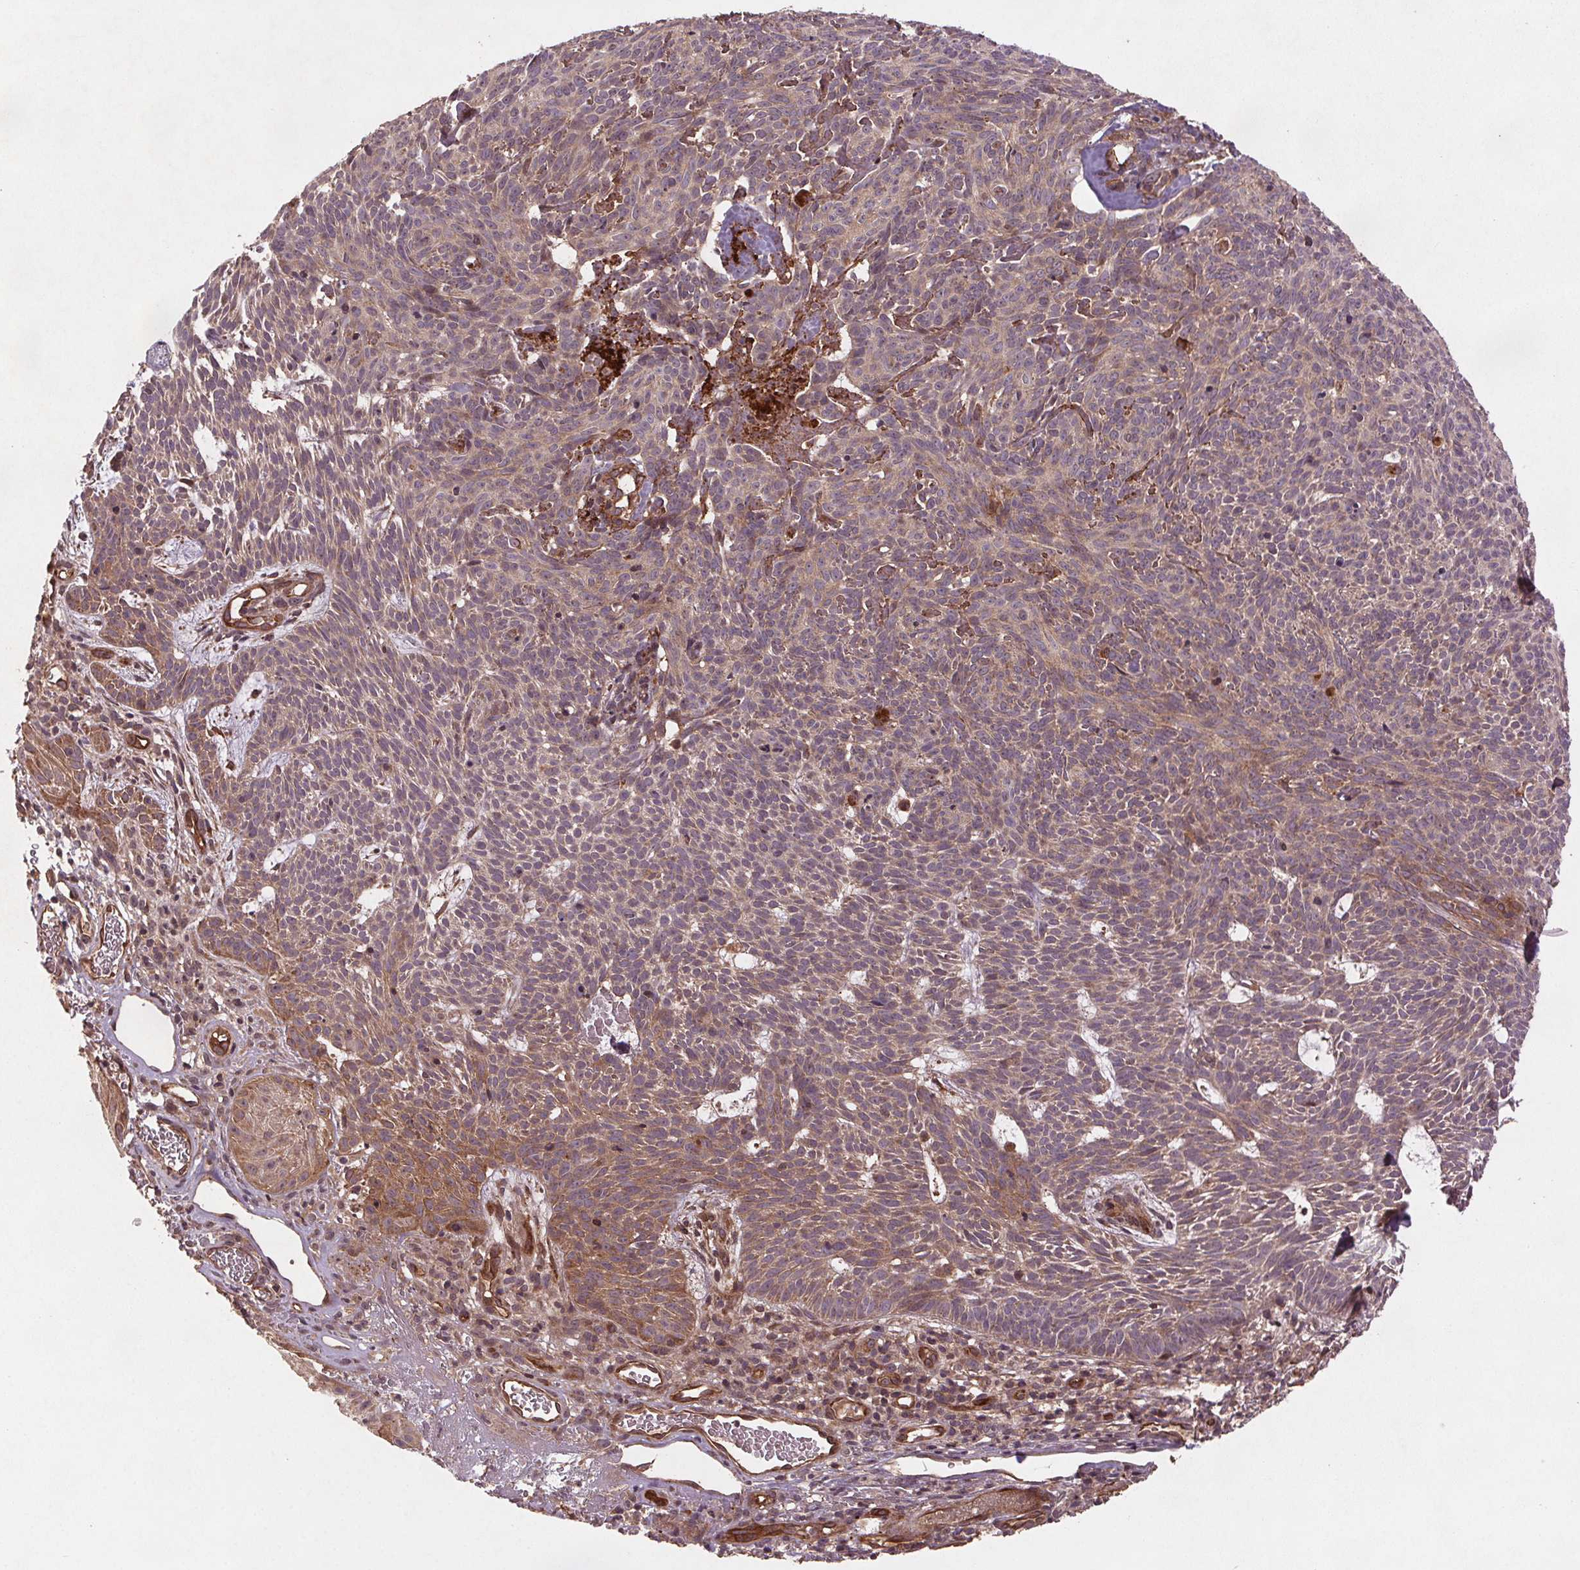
{"staining": {"intensity": "moderate", "quantity": "<25%", "location": "cytoplasmic/membranous"}, "tissue": "skin cancer", "cell_type": "Tumor cells", "image_type": "cancer", "snomed": [{"axis": "morphology", "description": "Basal cell carcinoma"}, {"axis": "topography", "description": "Skin"}], "caption": "Approximately <25% of tumor cells in skin basal cell carcinoma display moderate cytoplasmic/membranous protein positivity as visualized by brown immunohistochemical staining.", "gene": "SEC14L2", "patient": {"sex": "male", "age": 59}}